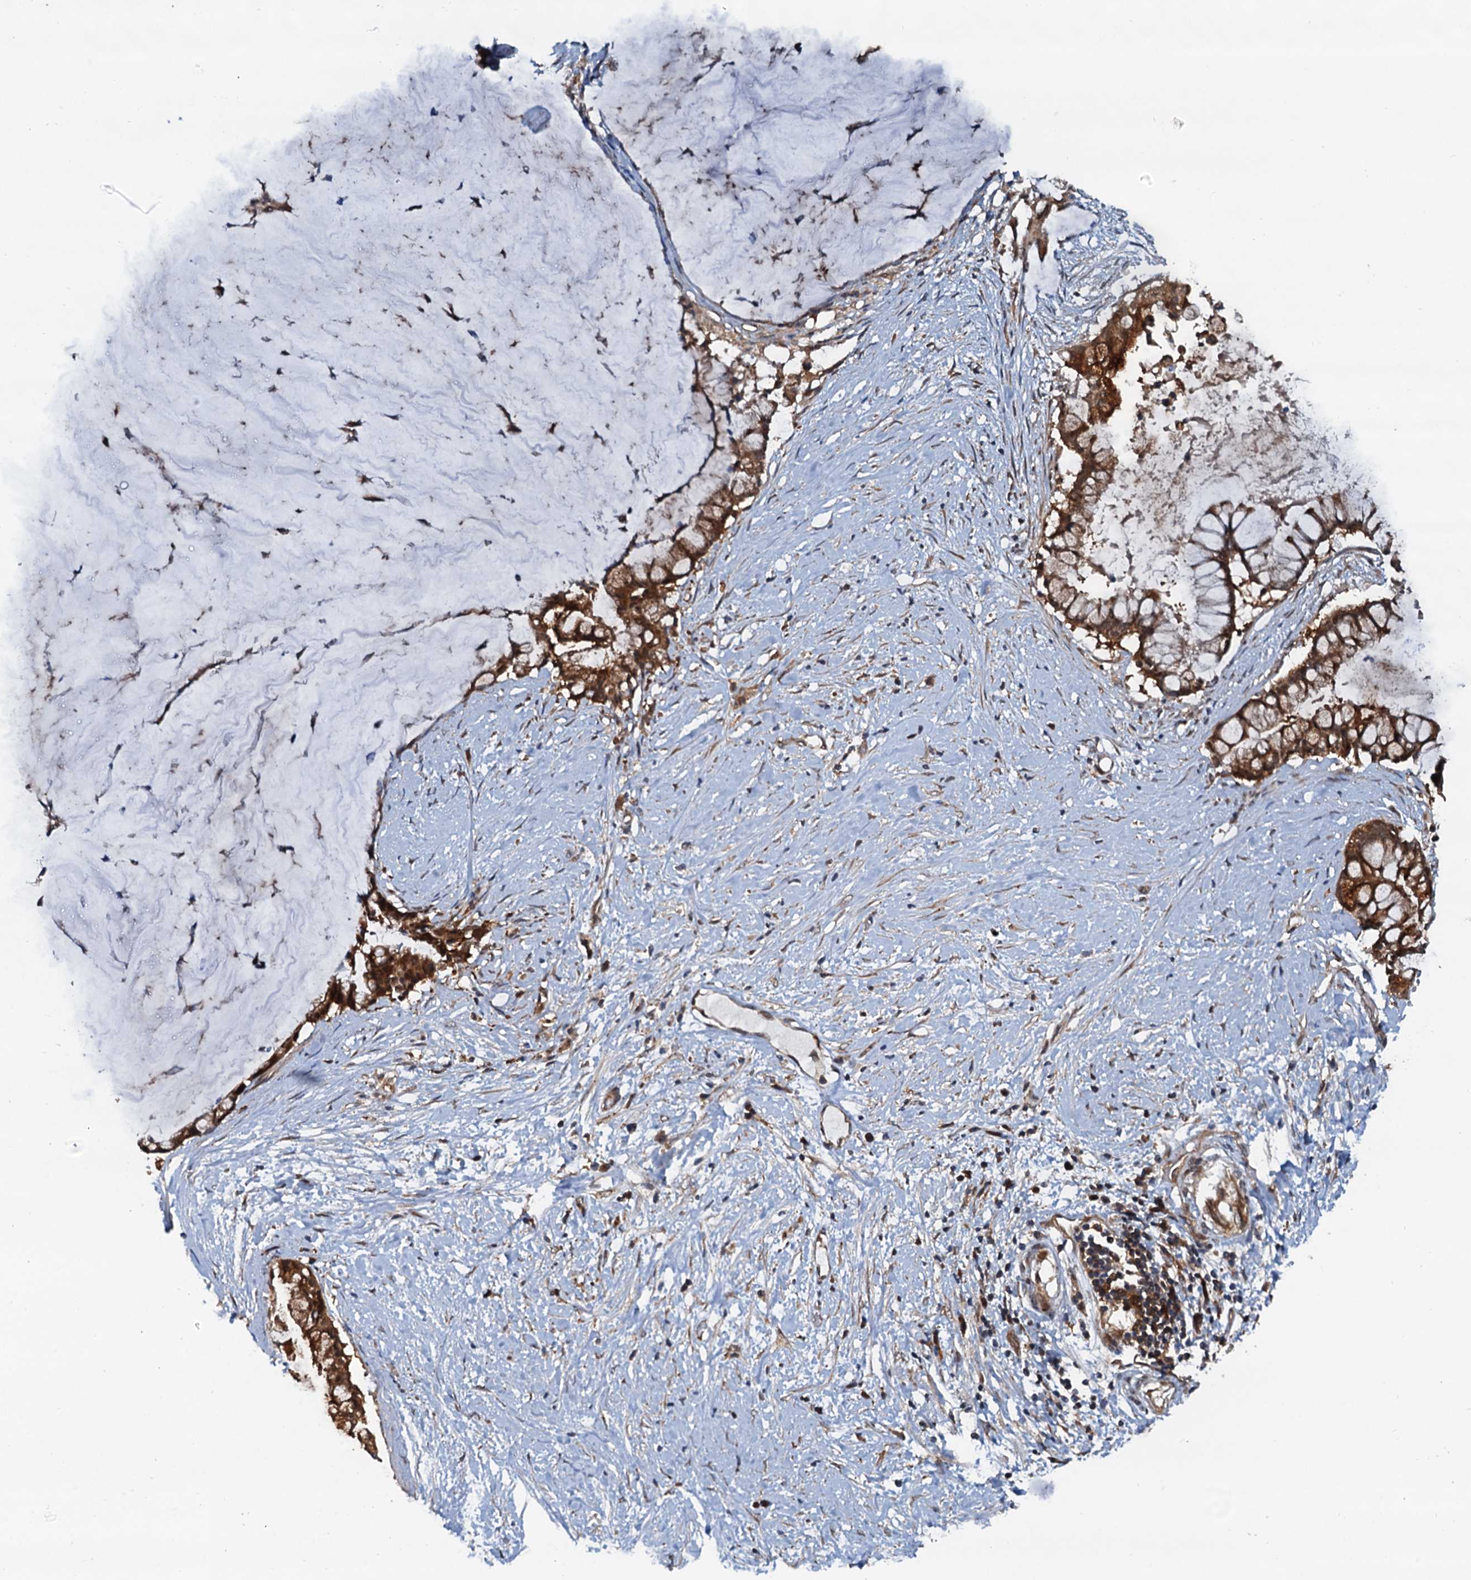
{"staining": {"intensity": "moderate", "quantity": ">75%", "location": "cytoplasmic/membranous"}, "tissue": "pancreatic cancer", "cell_type": "Tumor cells", "image_type": "cancer", "snomed": [{"axis": "morphology", "description": "Adenocarcinoma, NOS"}, {"axis": "topography", "description": "Pancreas"}], "caption": "Brown immunohistochemical staining in pancreatic cancer exhibits moderate cytoplasmic/membranous staining in about >75% of tumor cells.", "gene": "AAGAB", "patient": {"sex": "male", "age": 41}}